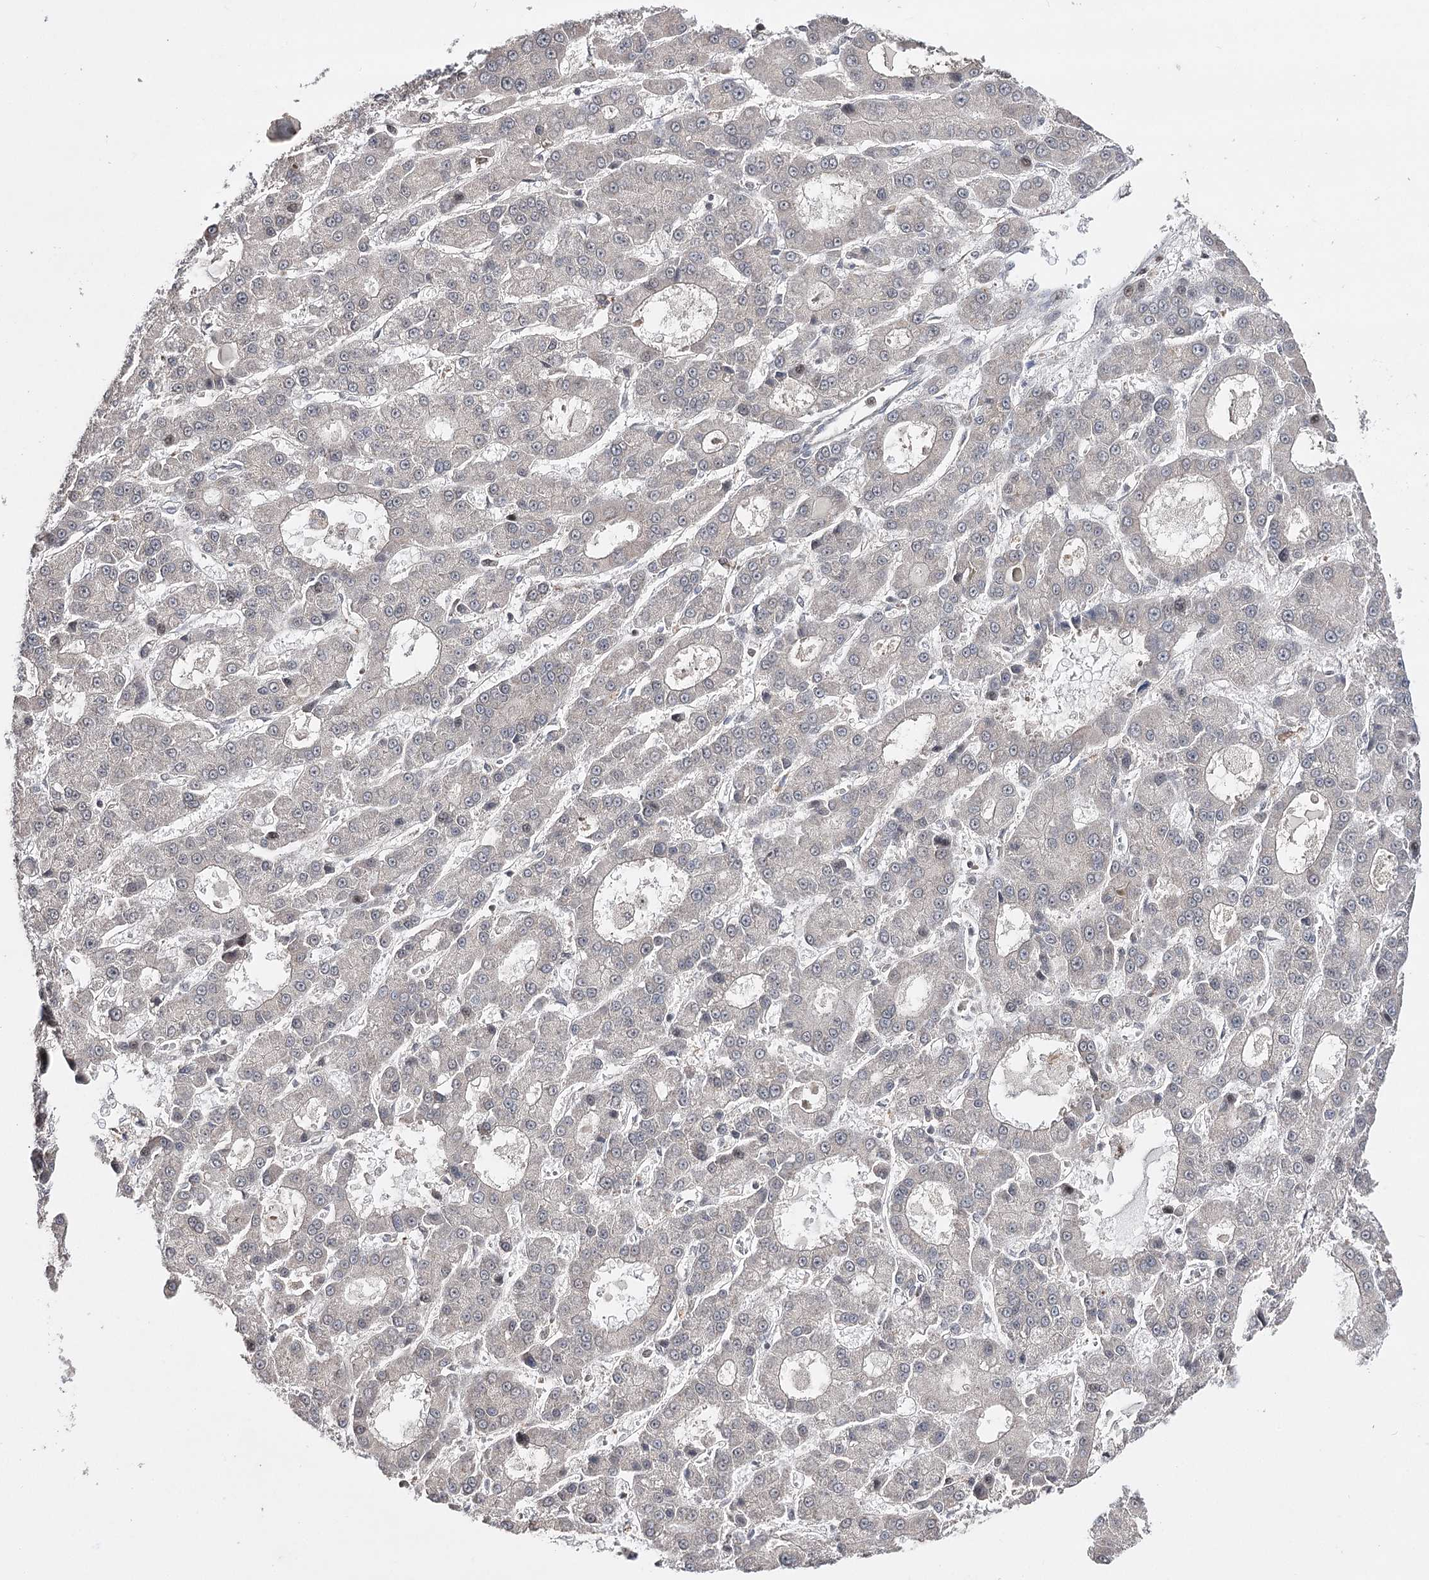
{"staining": {"intensity": "negative", "quantity": "none", "location": "none"}, "tissue": "liver cancer", "cell_type": "Tumor cells", "image_type": "cancer", "snomed": [{"axis": "morphology", "description": "Carcinoma, Hepatocellular, NOS"}, {"axis": "topography", "description": "Liver"}], "caption": "The histopathology image demonstrates no staining of tumor cells in hepatocellular carcinoma (liver).", "gene": "HSD11B2", "patient": {"sex": "male", "age": 70}}